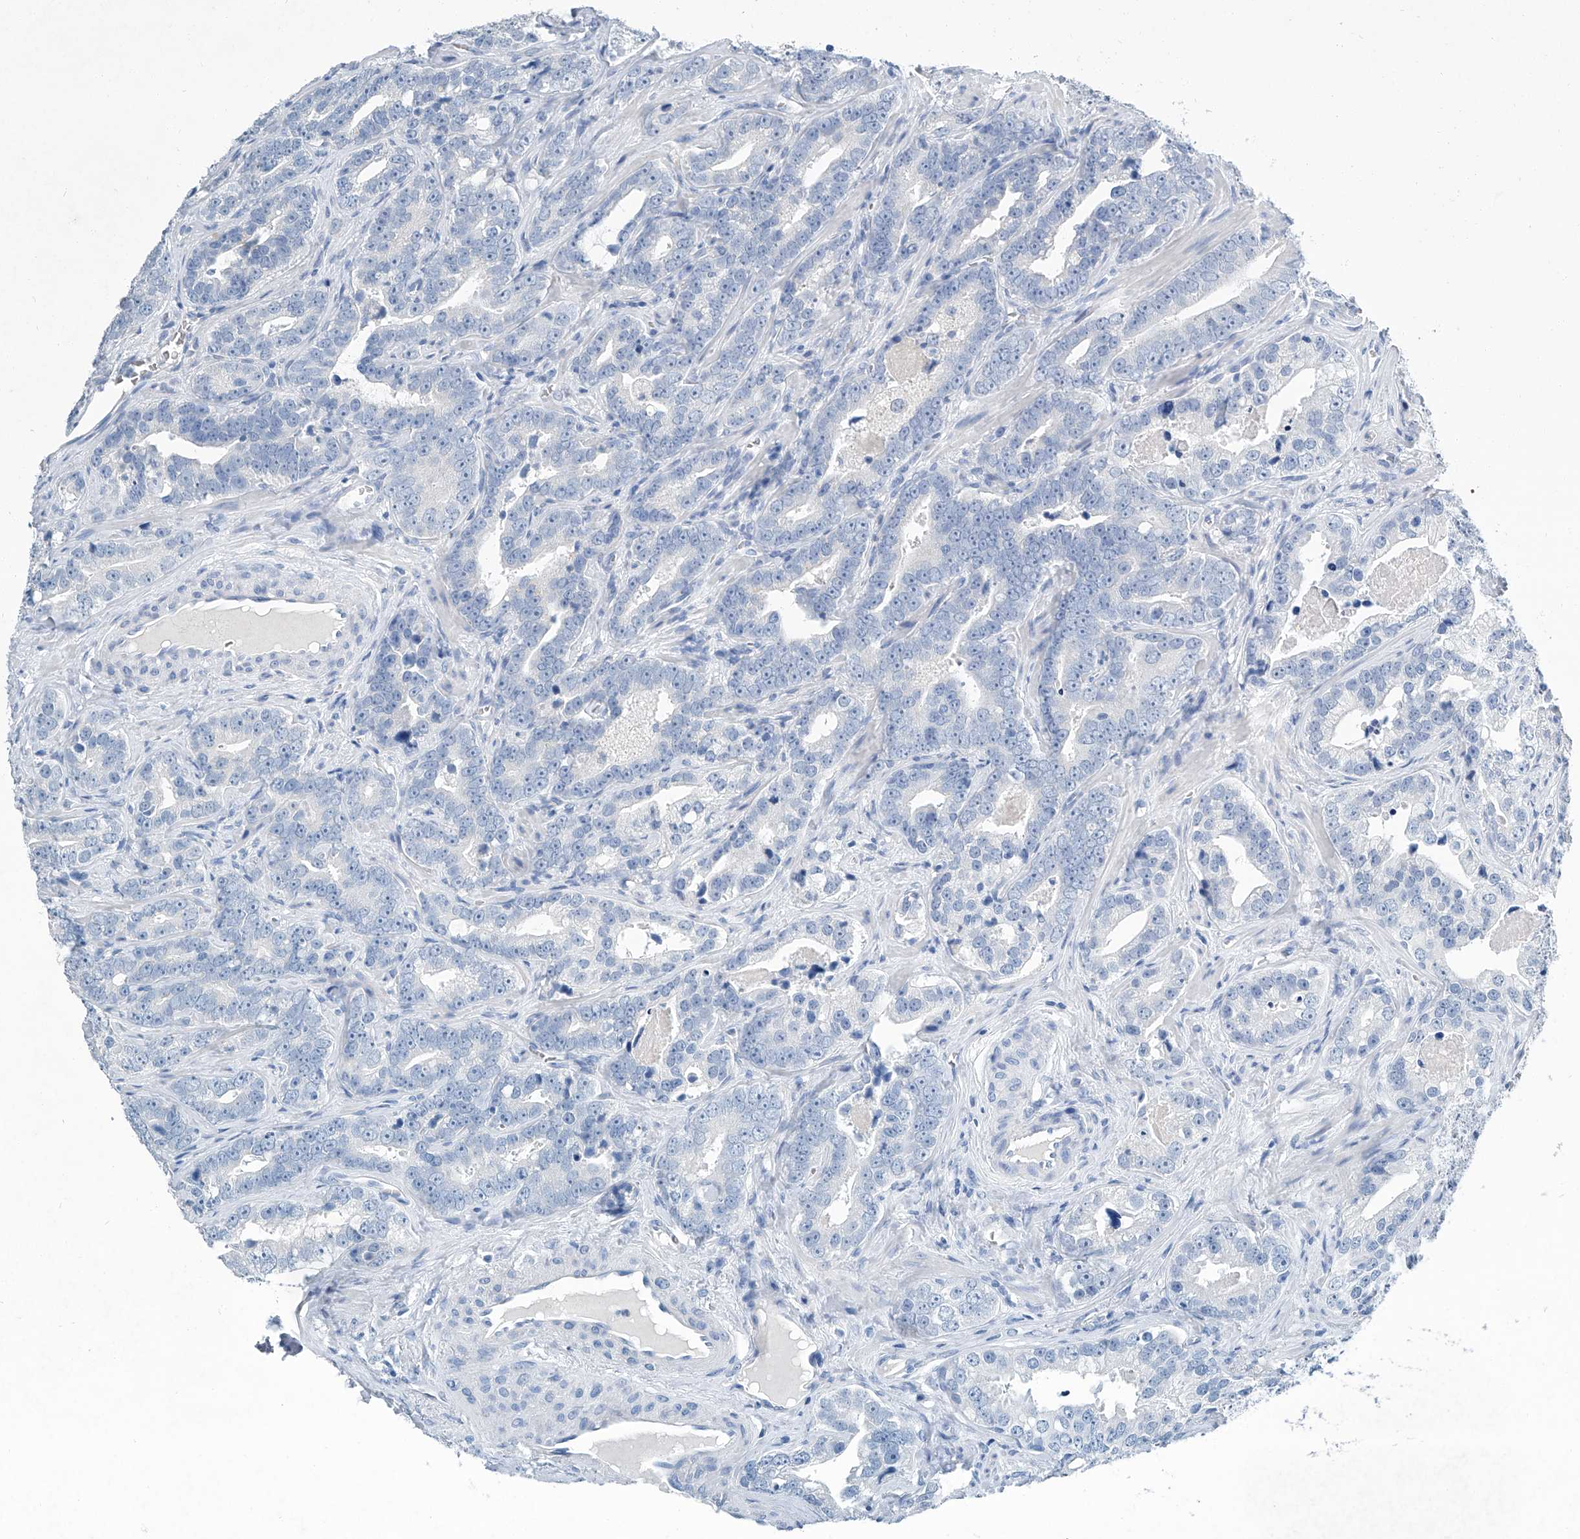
{"staining": {"intensity": "negative", "quantity": "none", "location": "none"}, "tissue": "prostate cancer", "cell_type": "Tumor cells", "image_type": "cancer", "snomed": [{"axis": "morphology", "description": "Adenocarcinoma, High grade"}, {"axis": "topography", "description": "Prostate"}], "caption": "This is an IHC image of human high-grade adenocarcinoma (prostate). There is no positivity in tumor cells.", "gene": "CYP2A7", "patient": {"sex": "male", "age": 62}}